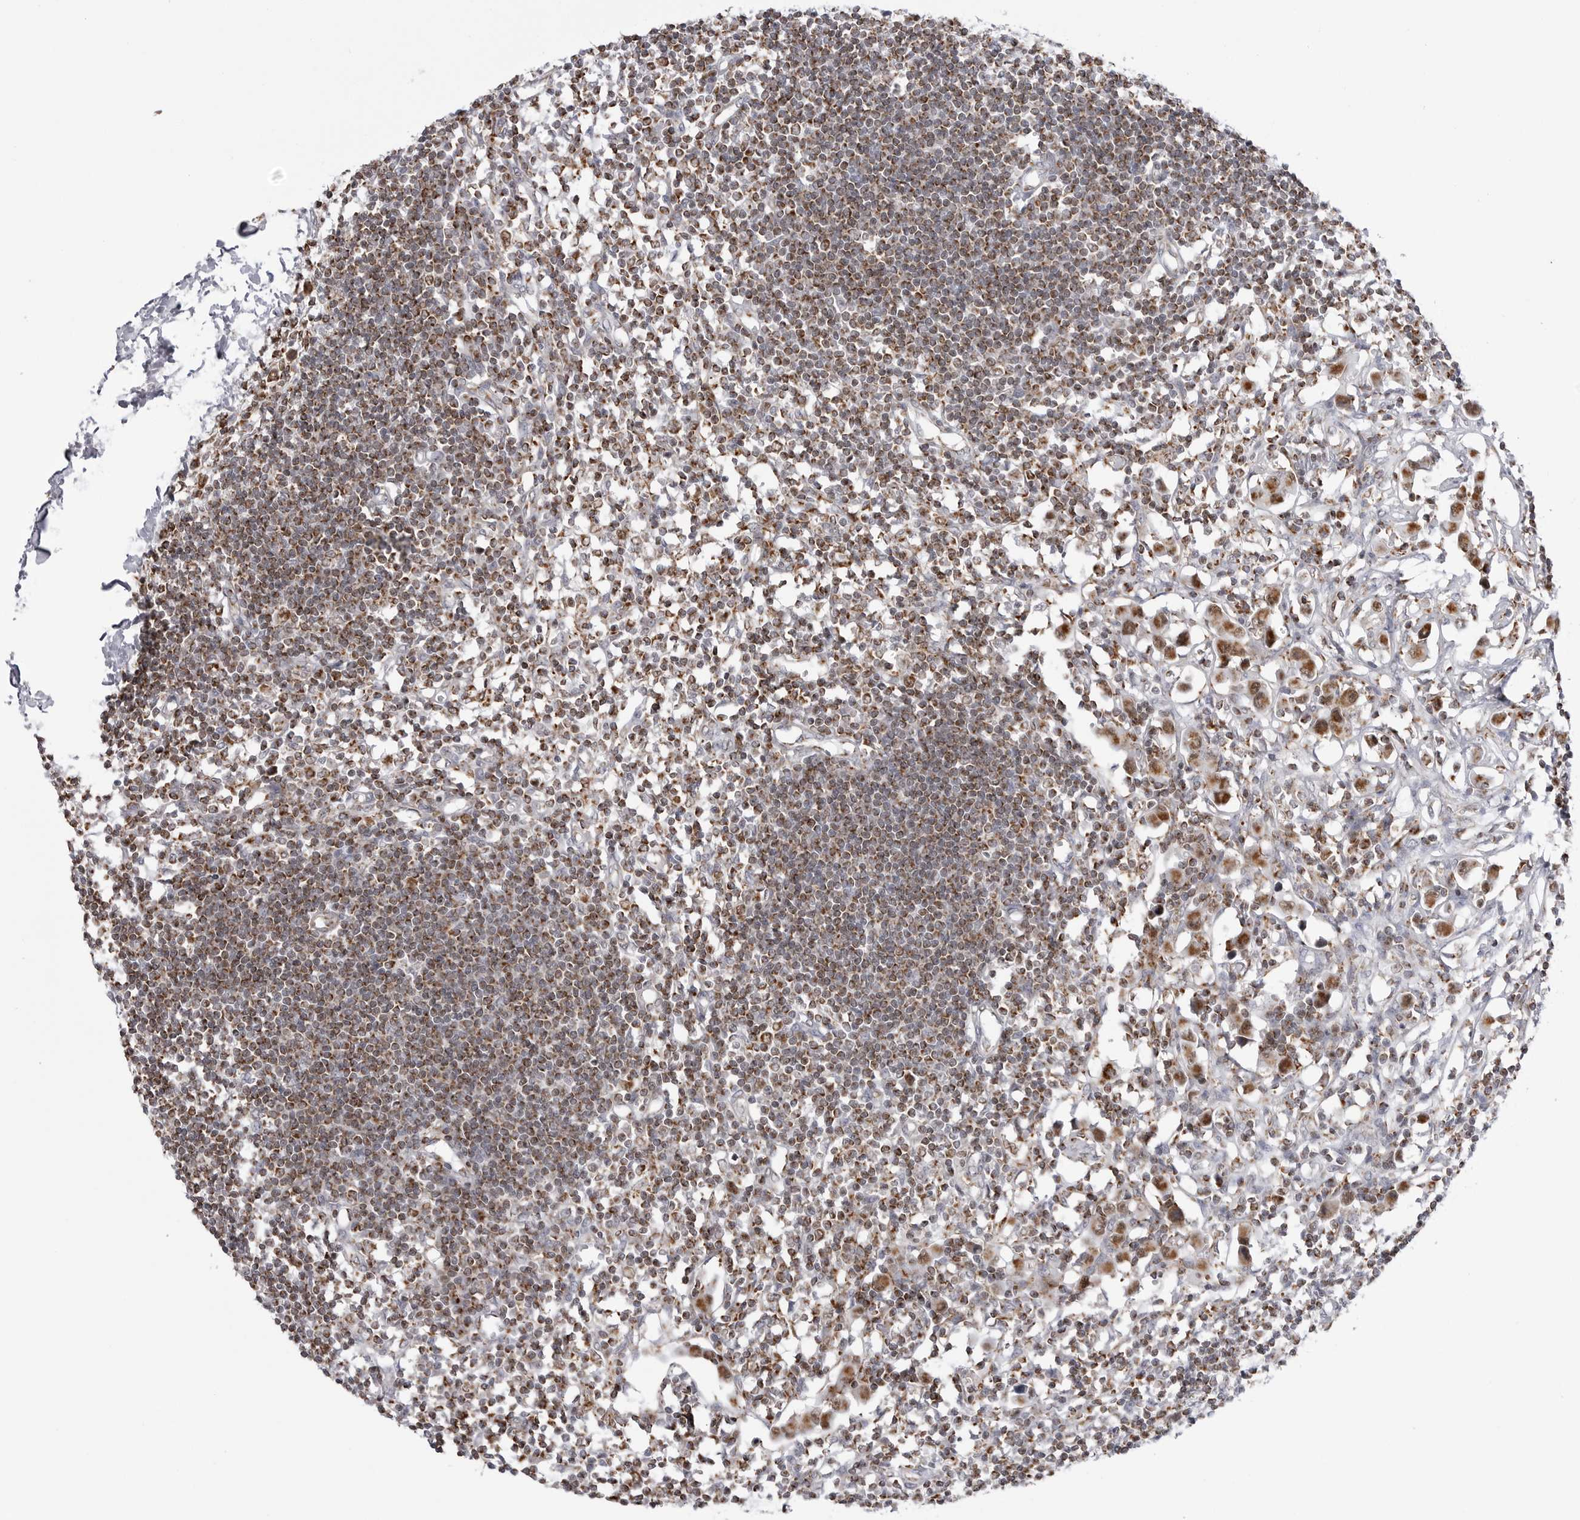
{"staining": {"intensity": "moderate", "quantity": ">75%", "location": "cytoplasmic/membranous"}, "tissue": "lymph node", "cell_type": "Germinal center cells", "image_type": "normal", "snomed": [{"axis": "morphology", "description": "Normal tissue, NOS"}, {"axis": "morphology", "description": "Malignant melanoma, Metastatic site"}, {"axis": "topography", "description": "Lymph node"}], "caption": "This image exhibits IHC staining of benign lymph node, with medium moderate cytoplasmic/membranous expression in approximately >75% of germinal center cells.", "gene": "COX5A", "patient": {"sex": "male", "age": 41}}